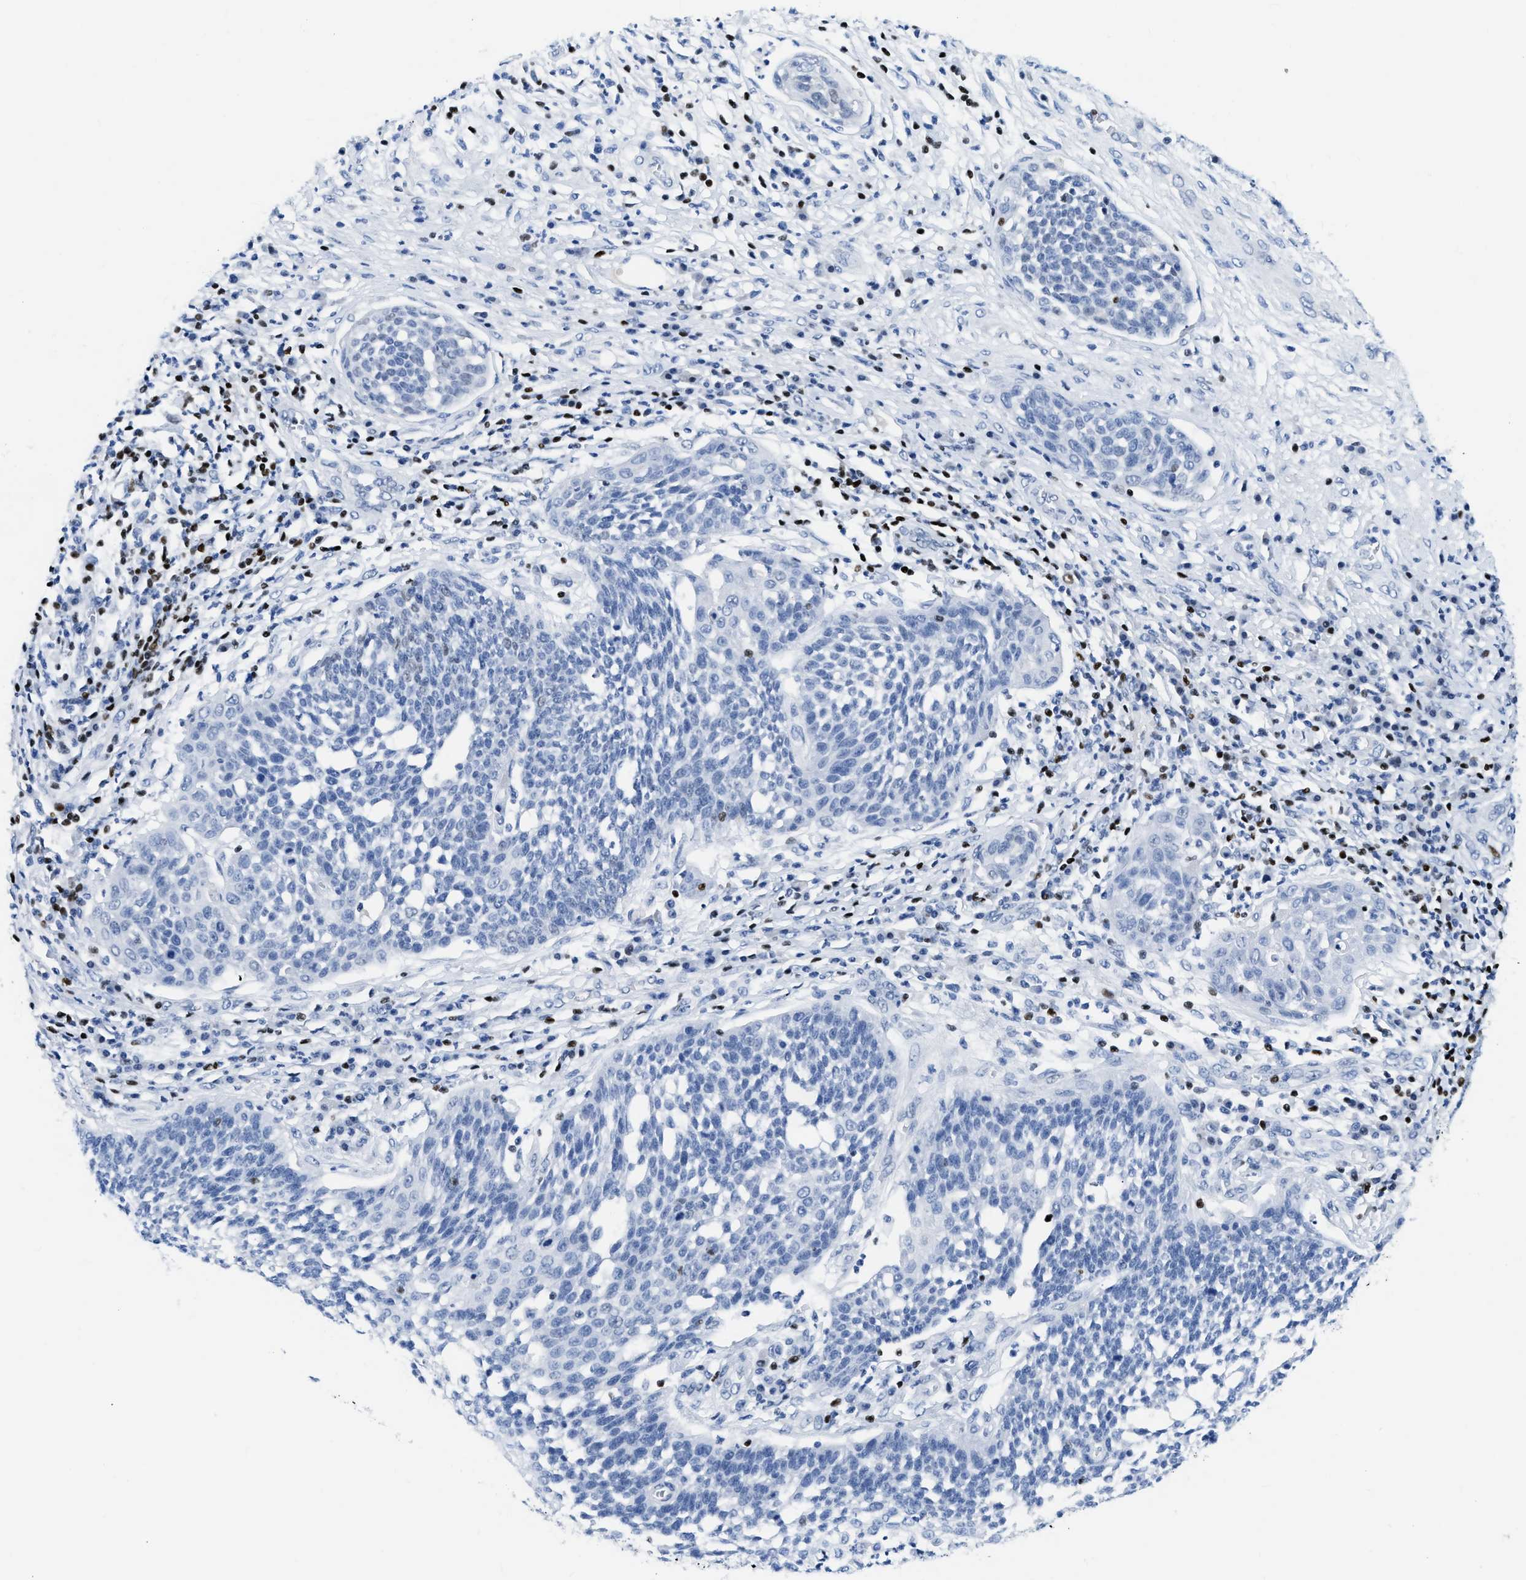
{"staining": {"intensity": "negative", "quantity": "none", "location": "none"}, "tissue": "cervical cancer", "cell_type": "Tumor cells", "image_type": "cancer", "snomed": [{"axis": "morphology", "description": "Squamous cell carcinoma, NOS"}, {"axis": "topography", "description": "Cervix"}], "caption": "Image shows no protein expression in tumor cells of cervical cancer (squamous cell carcinoma) tissue.", "gene": "TCF7", "patient": {"sex": "female", "age": 34}}